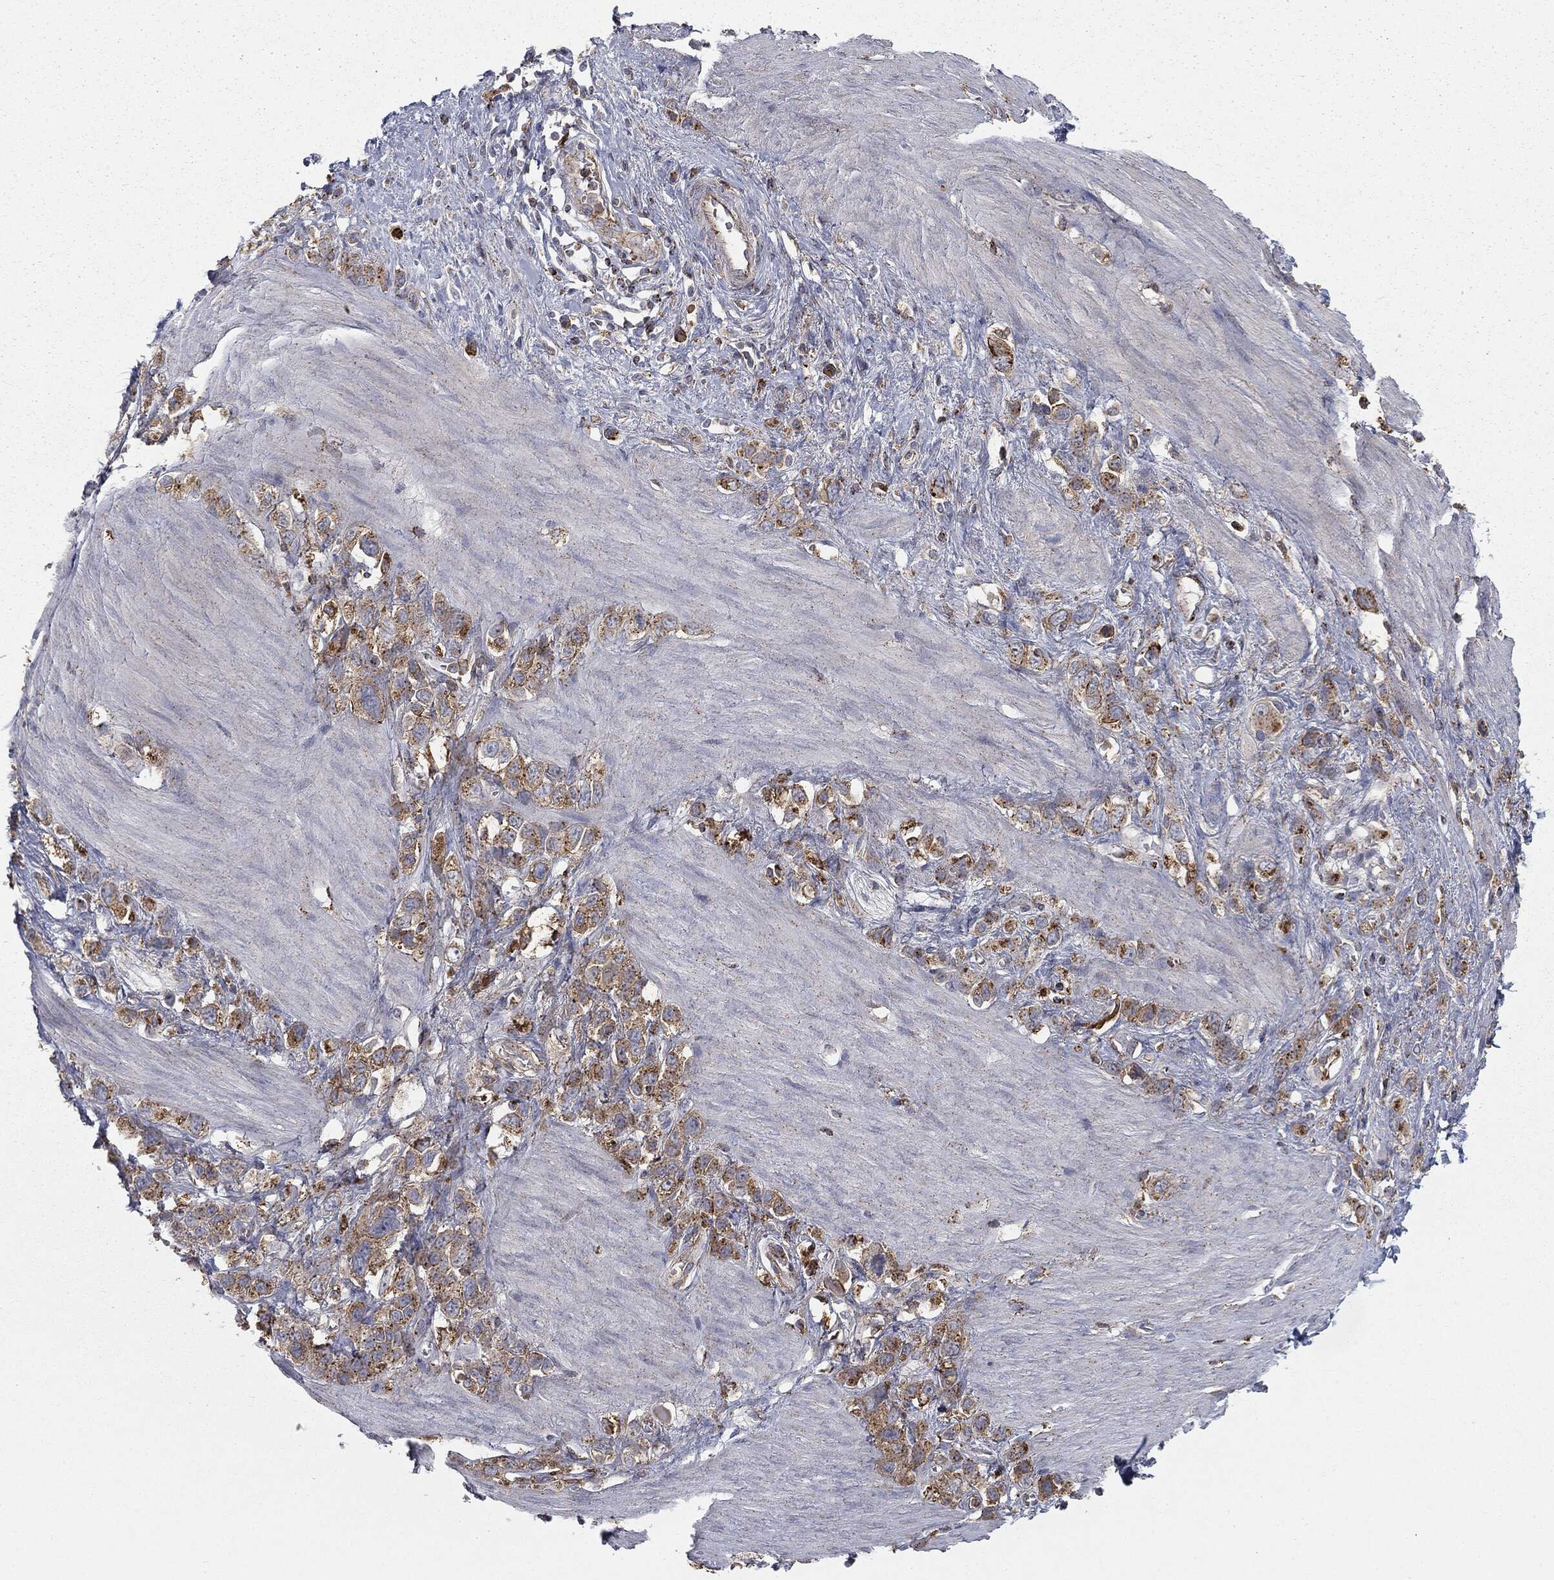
{"staining": {"intensity": "moderate", "quantity": ">75%", "location": "cytoplasmic/membranous"}, "tissue": "stomach cancer", "cell_type": "Tumor cells", "image_type": "cancer", "snomed": [{"axis": "morphology", "description": "Adenocarcinoma, NOS"}, {"axis": "topography", "description": "Stomach"}], "caption": "Immunohistochemistry (IHC) histopathology image of stomach cancer (adenocarcinoma) stained for a protein (brown), which reveals medium levels of moderate cytoplasmic/membranous positivity in approximately >75% of tumor cells.", "gene": "CTSA", "patient": {"sex": "female", "age": 65}}